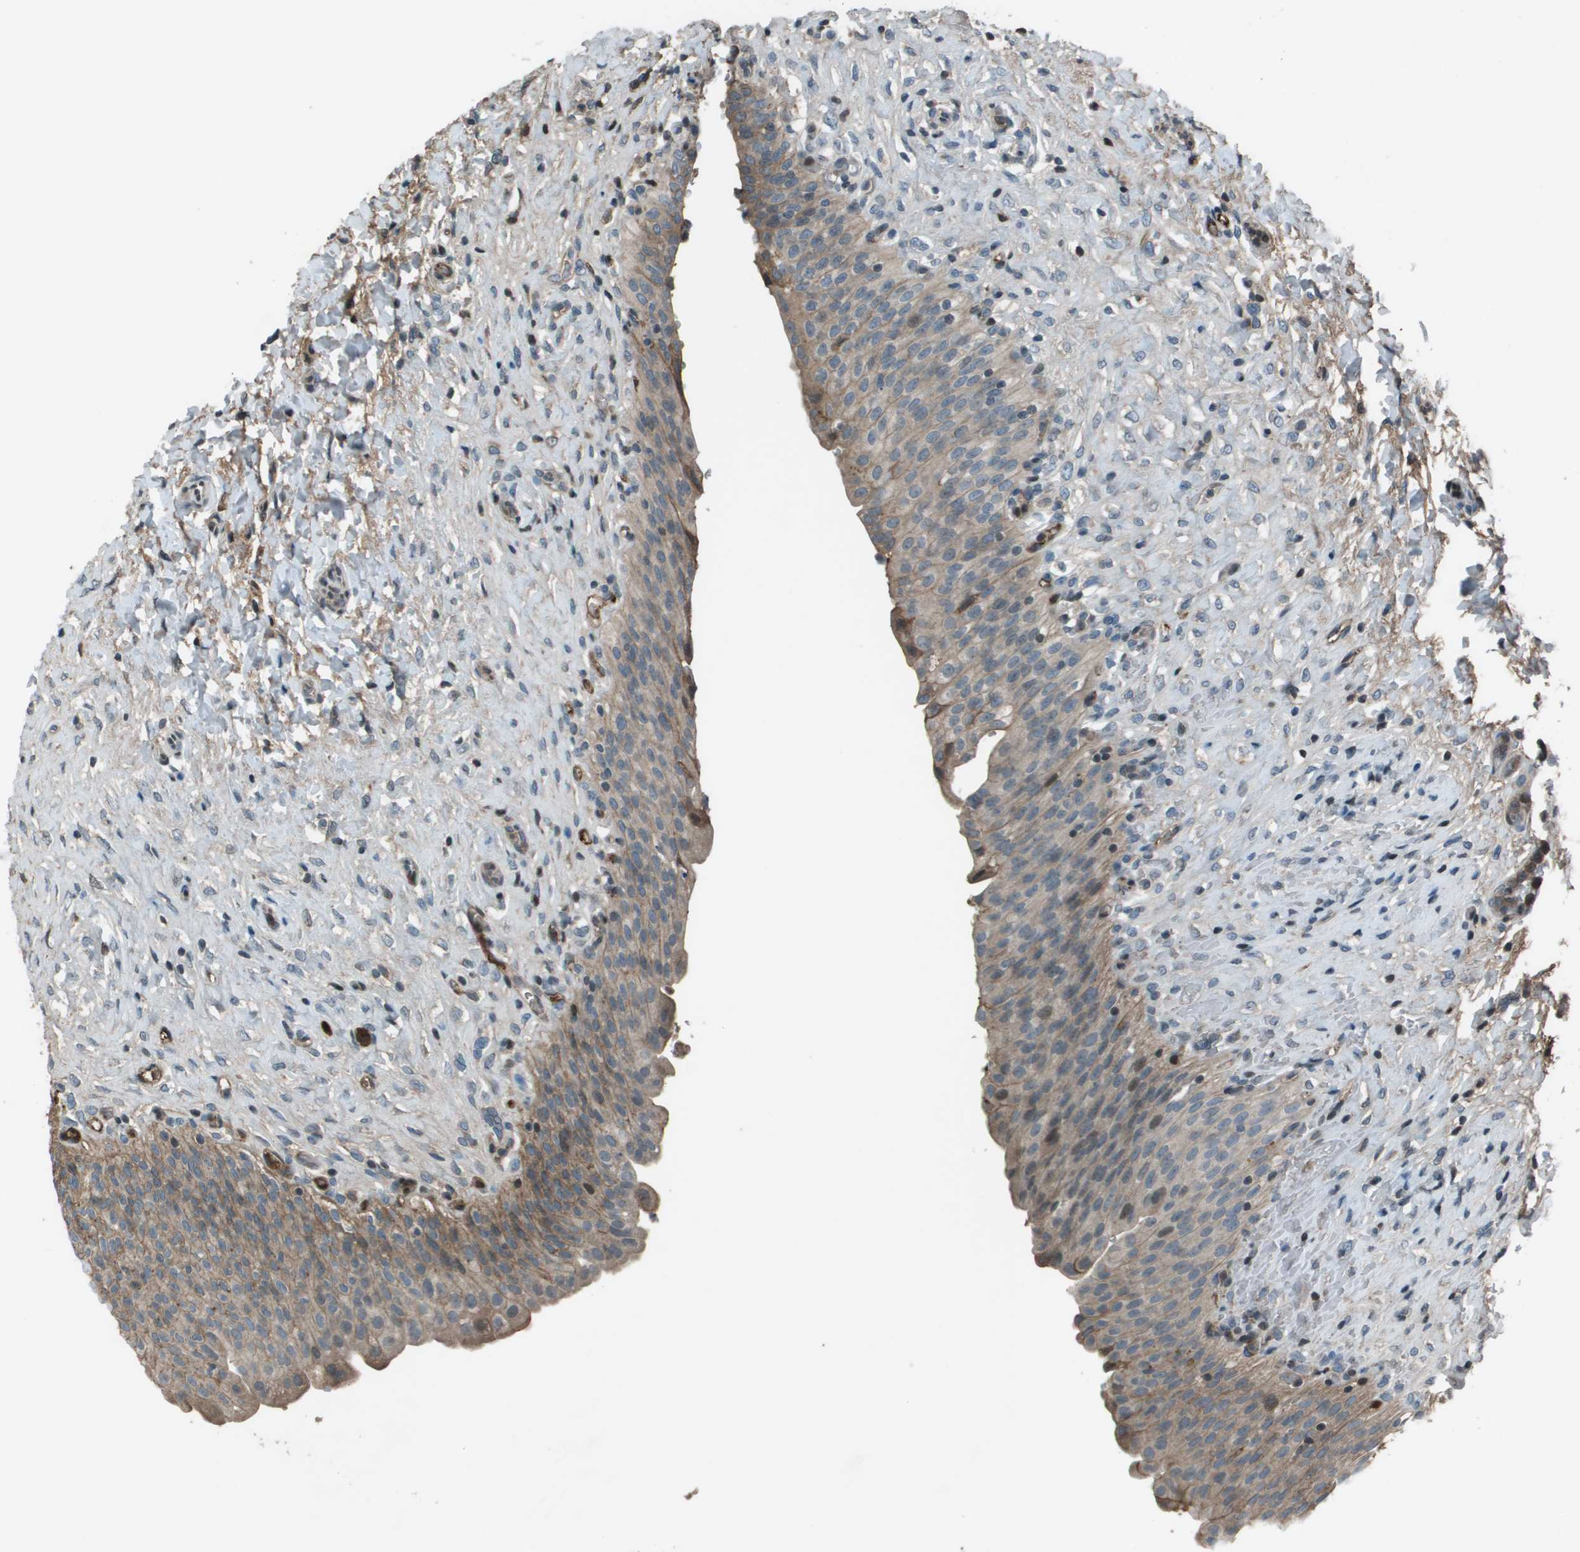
{"staining": {"intensity": "weak", "quantity": "25%-75%", "location": "cytoplasmic/membranous"}, "tissue": "urinary bladder", "cell_type": "Urothelial cells", "image_type": "normal", "snomed": [{"axis": "morphology", "description": "Urothelial carcinoma, High grade"}, {"axis": "topography", "description": "Urinary bladder"}], "caption": "Immunohistochemistry staining of unremarkable urinary bladder, which demonstrates low levels of weak cytoplasmic/membranous positivity in approximately 25%-75% of urothelial cells indicating weak cytoplasmic/membranous protein staining. The staining was performed using DAB (brown) for protein detection and nuclei were counterstained in hematoxylin (blue).", "gene": "CXCL12", "patient": {"sex": "male", "age": 46}}